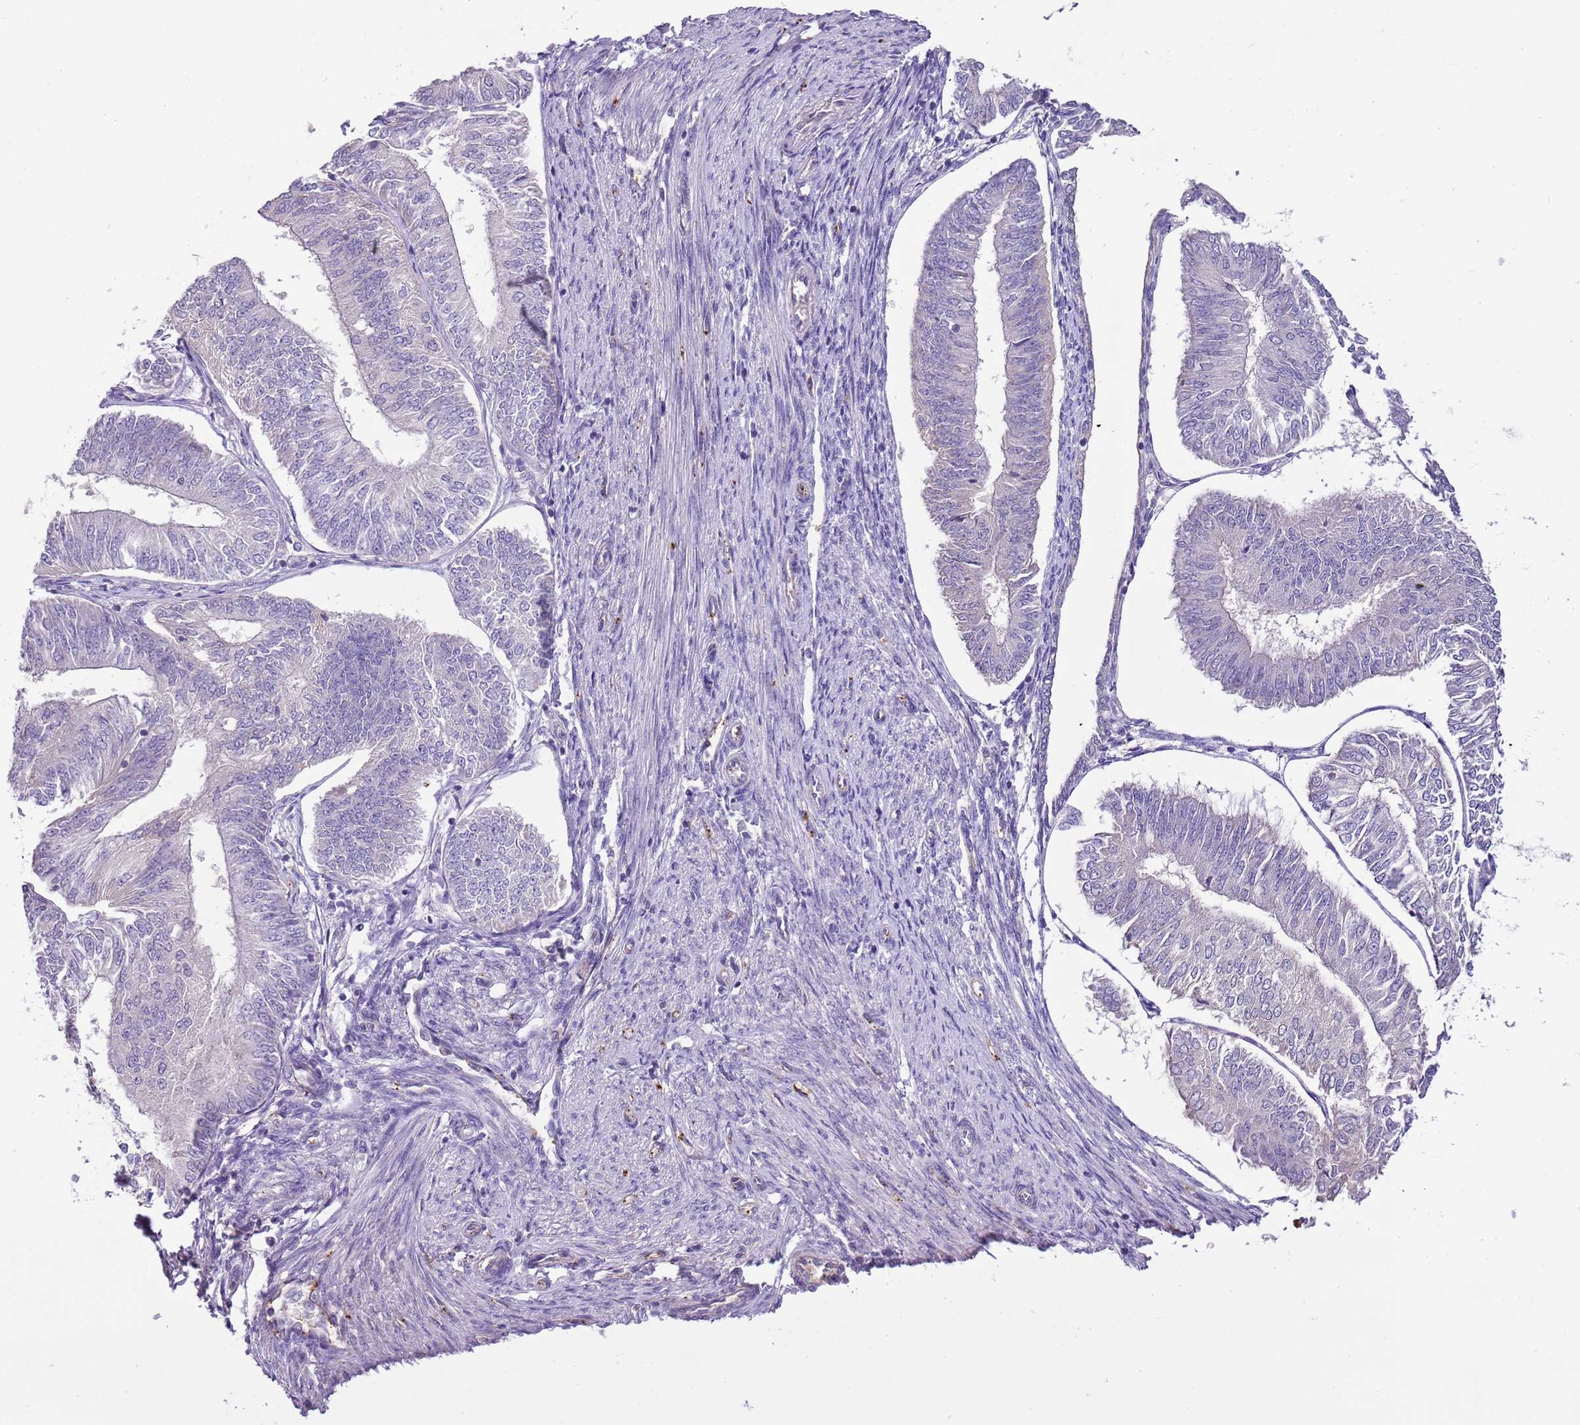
{"staining": {"intensity": "negative", "quantity": "none", "location": "none"}, "tissue": "endometrial cancer", "cell_type": "Tumor cells", "image_type": "cancer", "snomed": [{"axis": "morphology", "description": "Adenocarcinoma, NOS"}, {"axis": "topography", "description": "Endometrium"}], "caption": "Tumor cells show no significant positivity in adenocarcinoma (endometrial).", "gene": "HES3", "patient": {"sex": "female", "age": 58}}